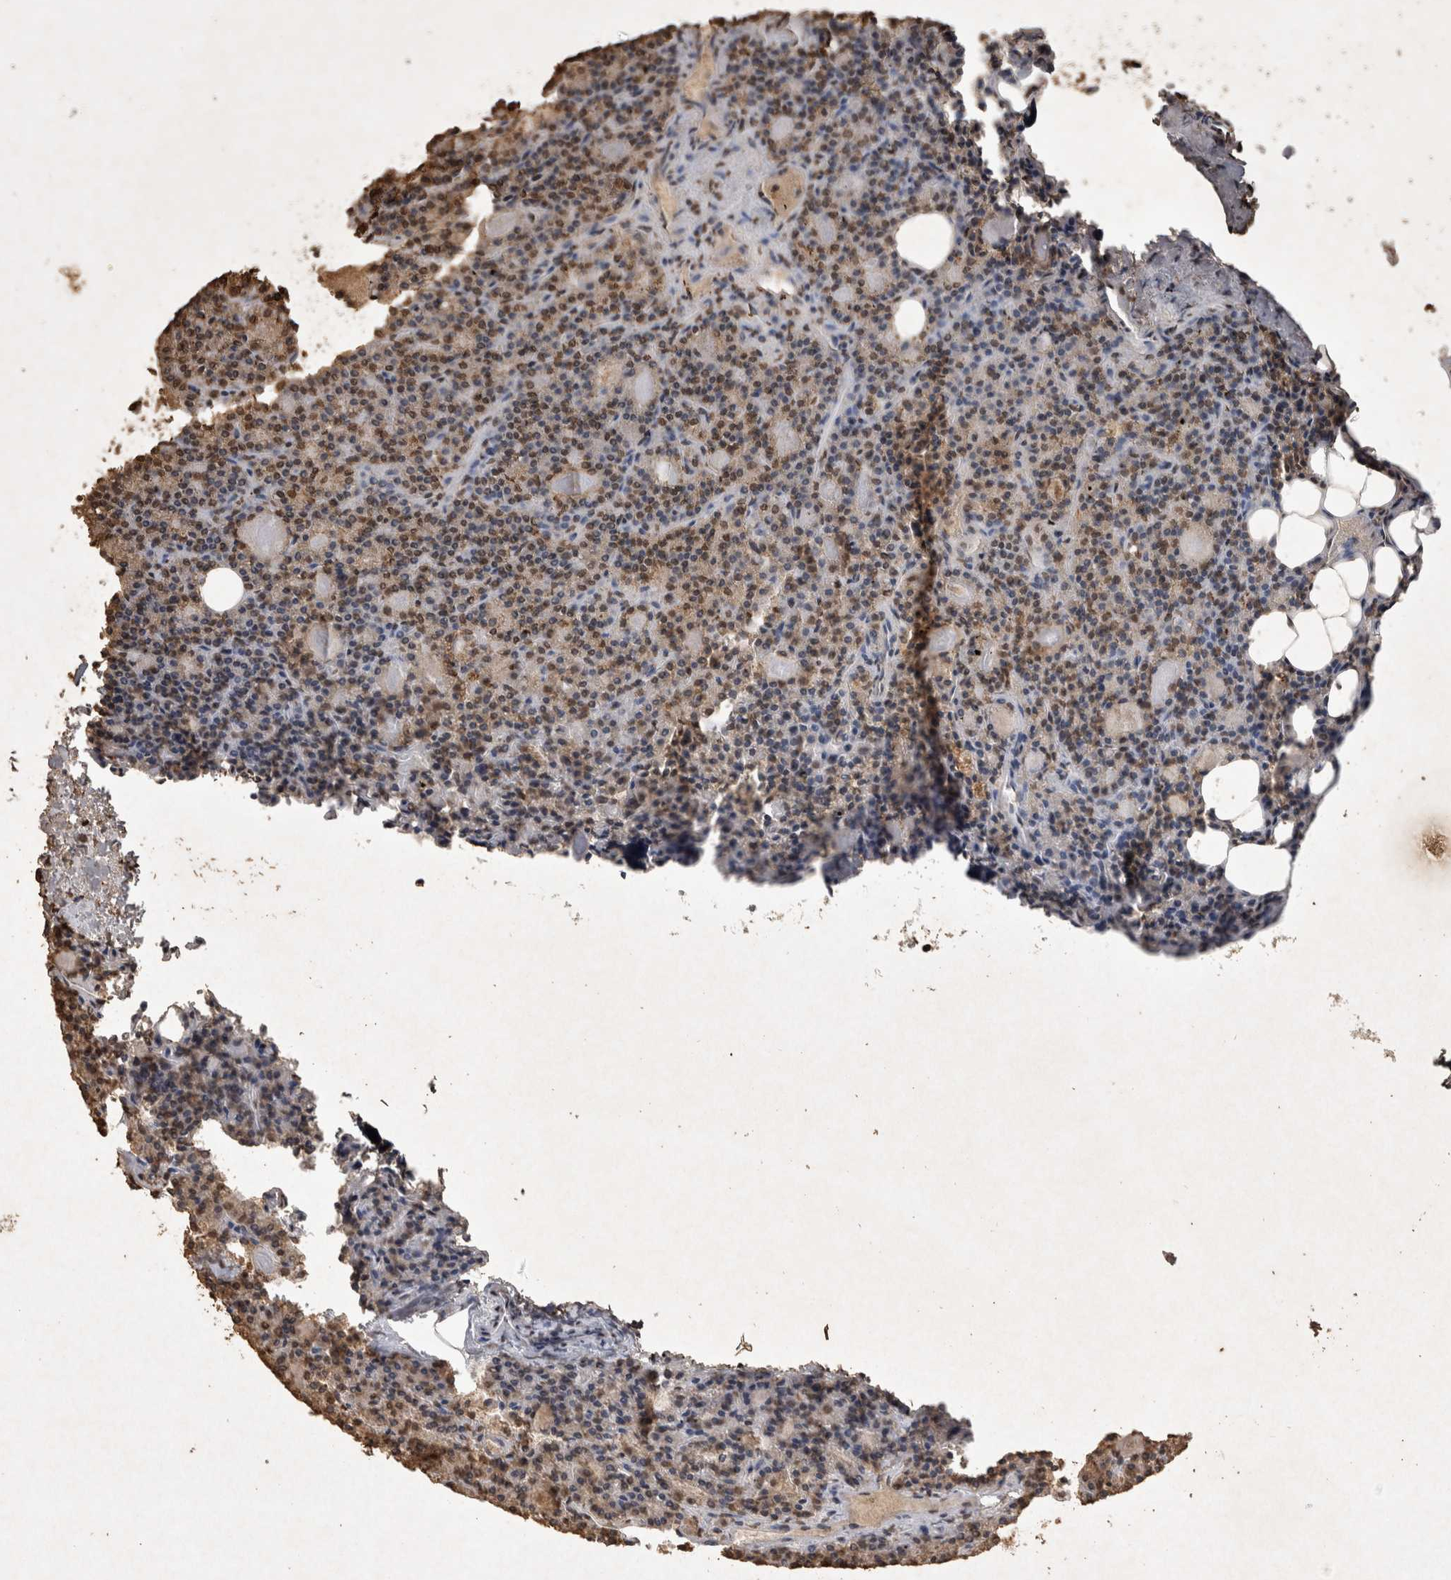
{"staining": {"intensity": "moderate", "quantity": "25%-75%", "location": "cytoplasmic/membranous,nuclear"}, "tissue": "parathyroid gland", "cell_type": "Glandular cells", "image_type": "normal", "snomed": [{"axis": "morphology", "description": "Normal tissue, NOS"}, {"axis": "morphology", "description": "Adenoma, NOS"}, {"axis": "topography", "description": "Parathyroid gland"}], "caption": "Immunohistochemical staining of normal parathyroid gland demonstrates medium levels of moderate cytoplasmic/membranous,nuclear positivity in approximately 25%-75% of glandular cells. The staining is performed using DAB brown chromogen to label protein expression. The nuclei are counter-stained blue using hematoxylin.", "gene": "OAS2", "patient": {"sex": "female", "age": 57}}